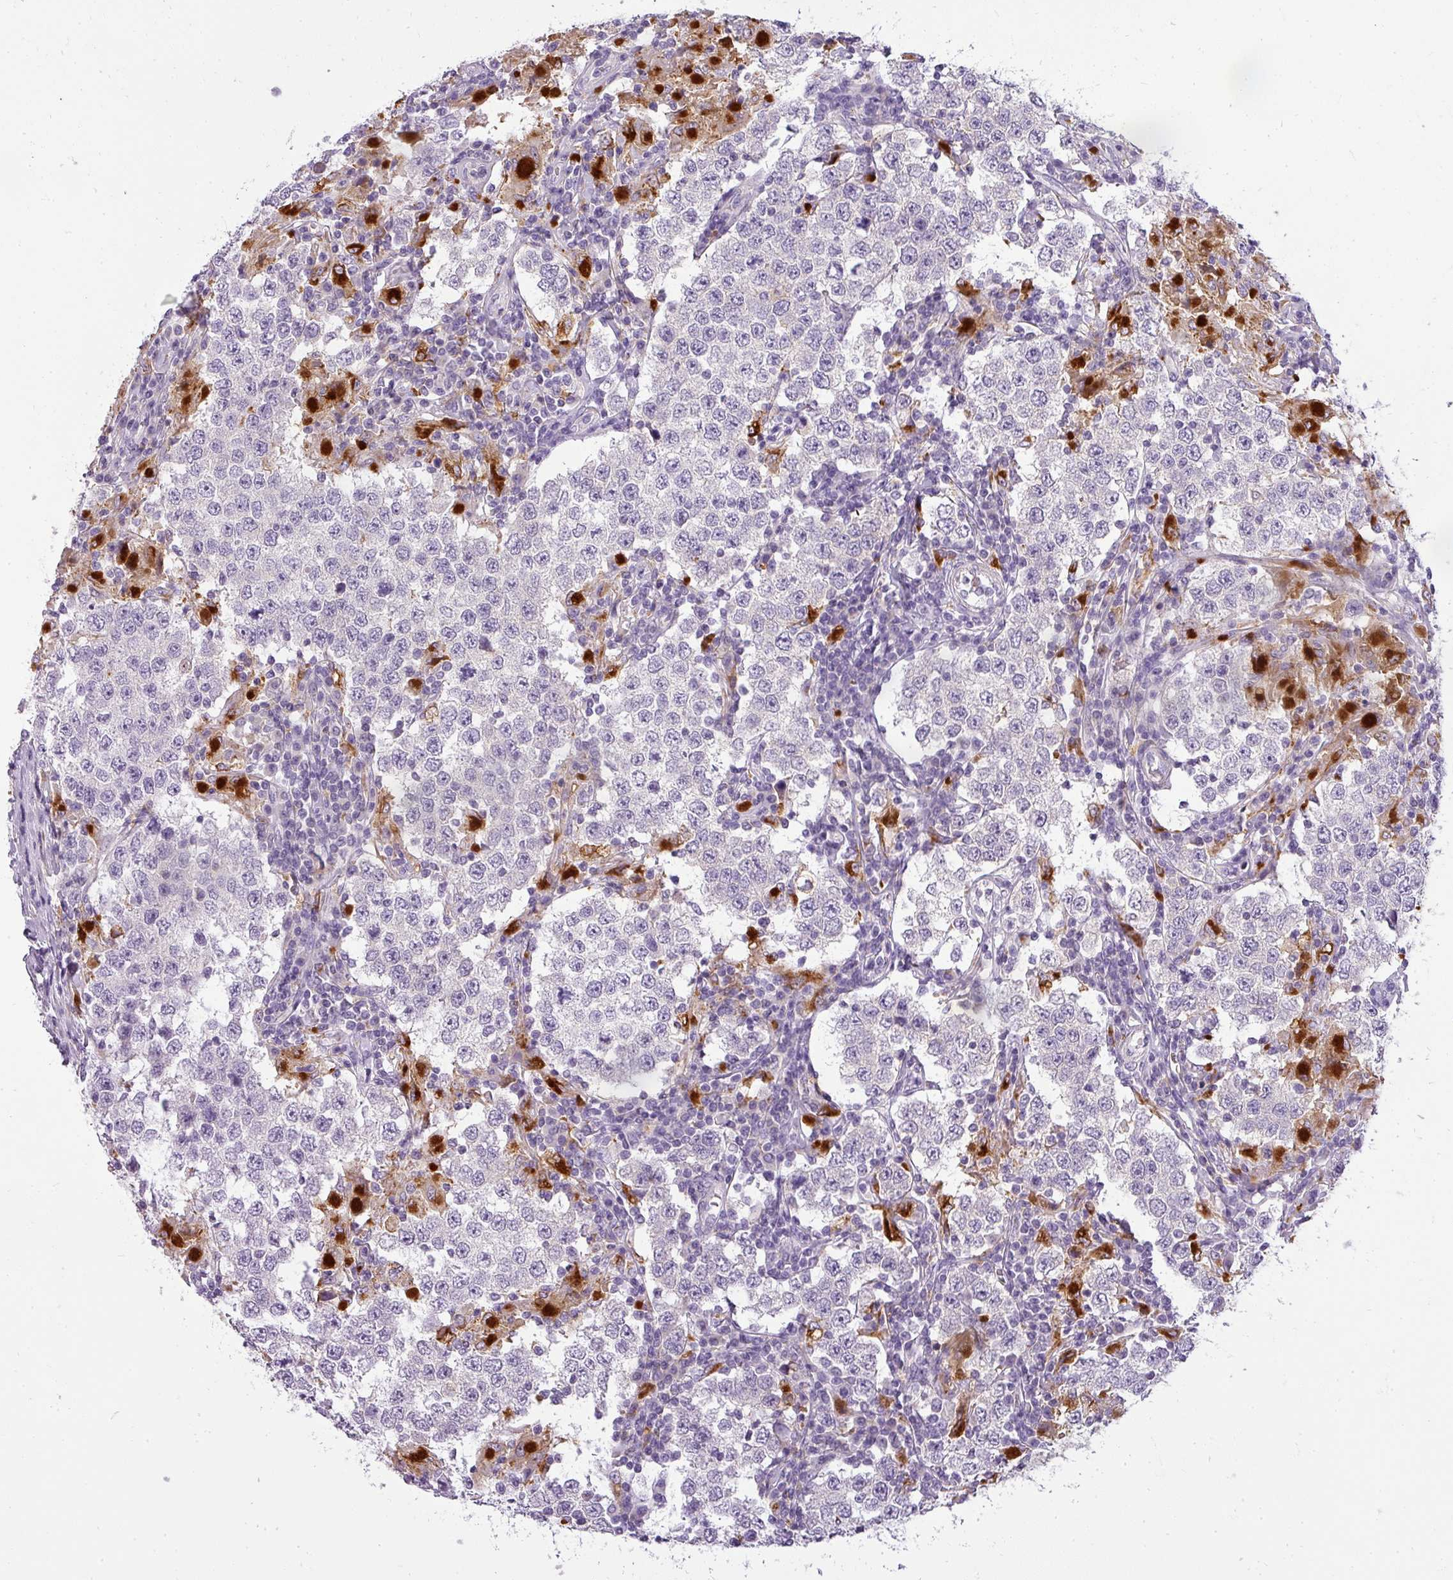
{"staining": {"intensity": "negative", "quantity": "none", "location": "none"}, "tissue": "testis cancer", "cell_type": "Tumor cells", "image_type": "cancer", "snomed": [{"axis": "morphology", "description": "Seminoma, NOS"}, {"axis": "morphology", "description": "Carcinoma, Embryonal, NOS"}, {"axis": "topography", "description": "Testis"}], "caption": "DAB (3,3'-diaminobenzidine) immunohistochemical staining of testis cancer (seminoma) demonstrates no significant positivity in tumor cells. (Brightfield microscopy of DAB (3,3'-diaminobenzidine) immunohistochemistry (IHC) at high magnification).", "gene": "ATP6V1D", "patient": {"sex": "male", "age": 41}}